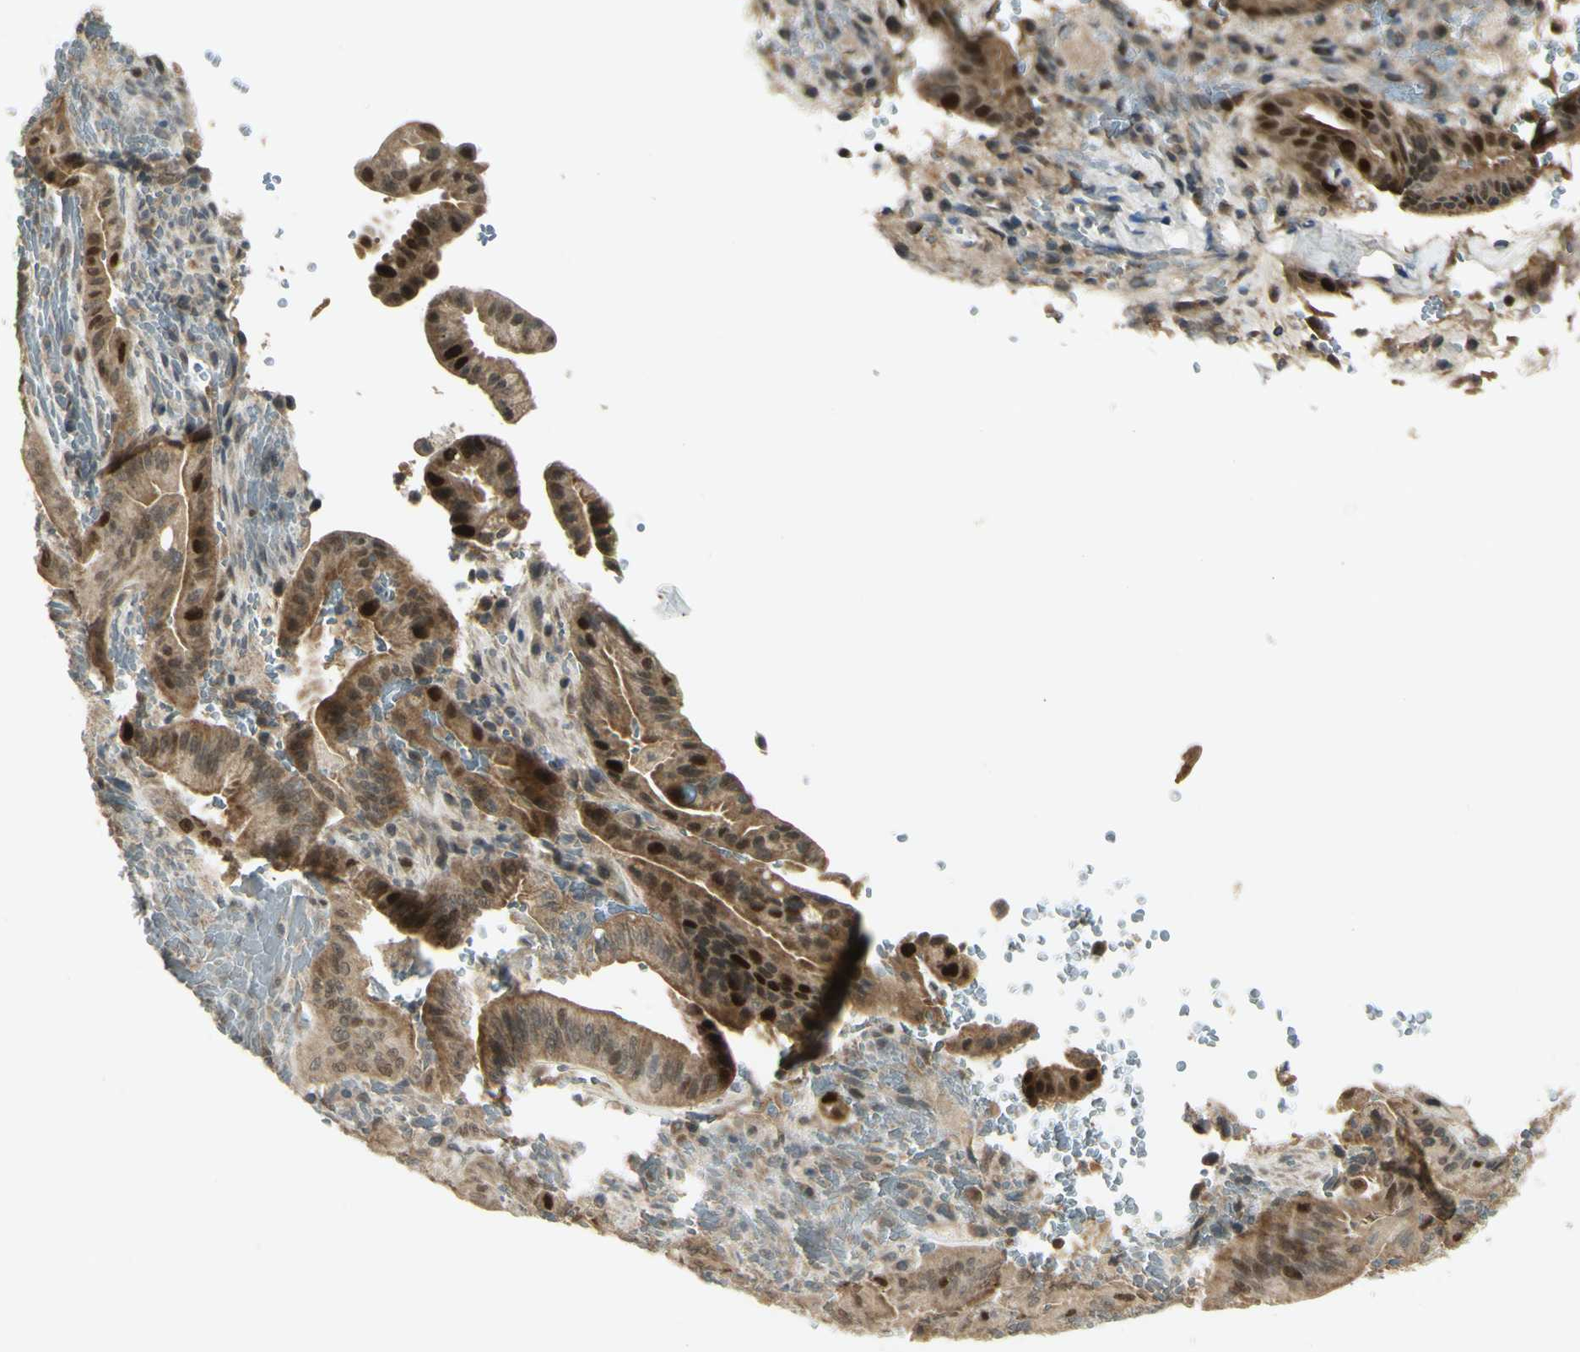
{"staining": {"intensity": "strong", "quantity": "25%-75%", "location": "nuclear"}, "tissue": "liver cancer", "cell_type": "Tumor cells", "image_type": "cancer", "snomed": [{"axis": "morphology", "description": "Cholangiocarcinoma"}, {"axis": "topography", "description": "Liver"}], "caption": "IHC (DAB (3,3'-diaminobenzidine)) staining of human liver cholangiocarcinoma demonstrates strong nuclear protein expression in approximately 25%-75% of tumor cells. The staining was performed using DAB to visualize the protein expression in brown, while the nuclei were stained in blue with hematoxylin (Magnification: 20x).", "gene": "RAD18", "patient": {"sex": "female", "age": 68}}